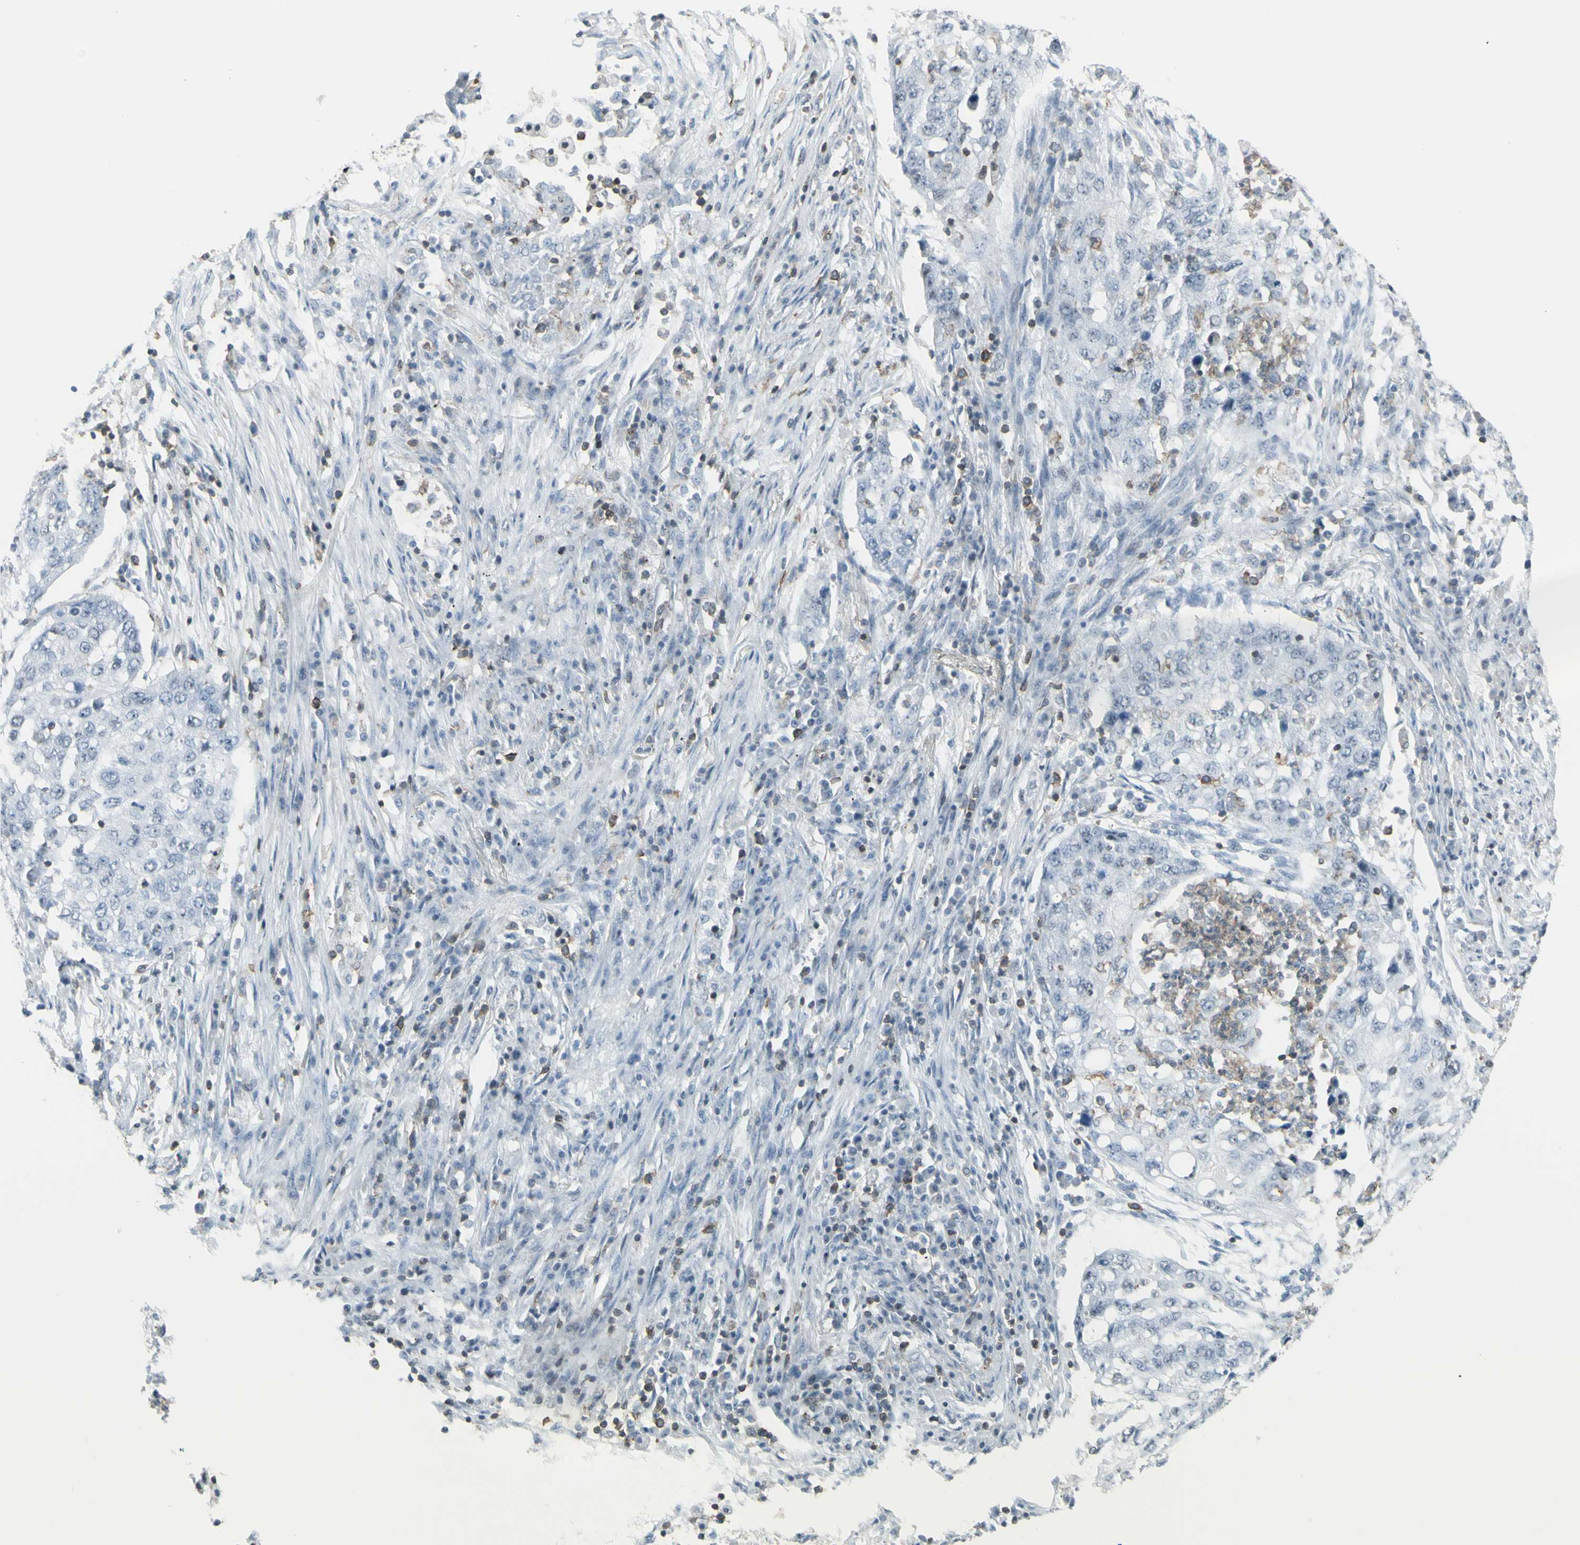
{"staining": {"intensity": "negative", "quantity": "none", "location": "none"}, "tissue": "lung cancer", "cell_type": "Tumor cells", "image_type": "cancer", "snomed": [{"axis": "morphology", "description": "Squamous cell carcinoma, NOS"}, {"axis": "topography", "description": "Lung"}], "caption": "Photomicrograph shows no significant protein staining in tumor cells of lung squamous cell carcinoma. Nuclei are stained in blue.", "gene": "NRG1", "patient": {"sex": "female", "age": 63}}